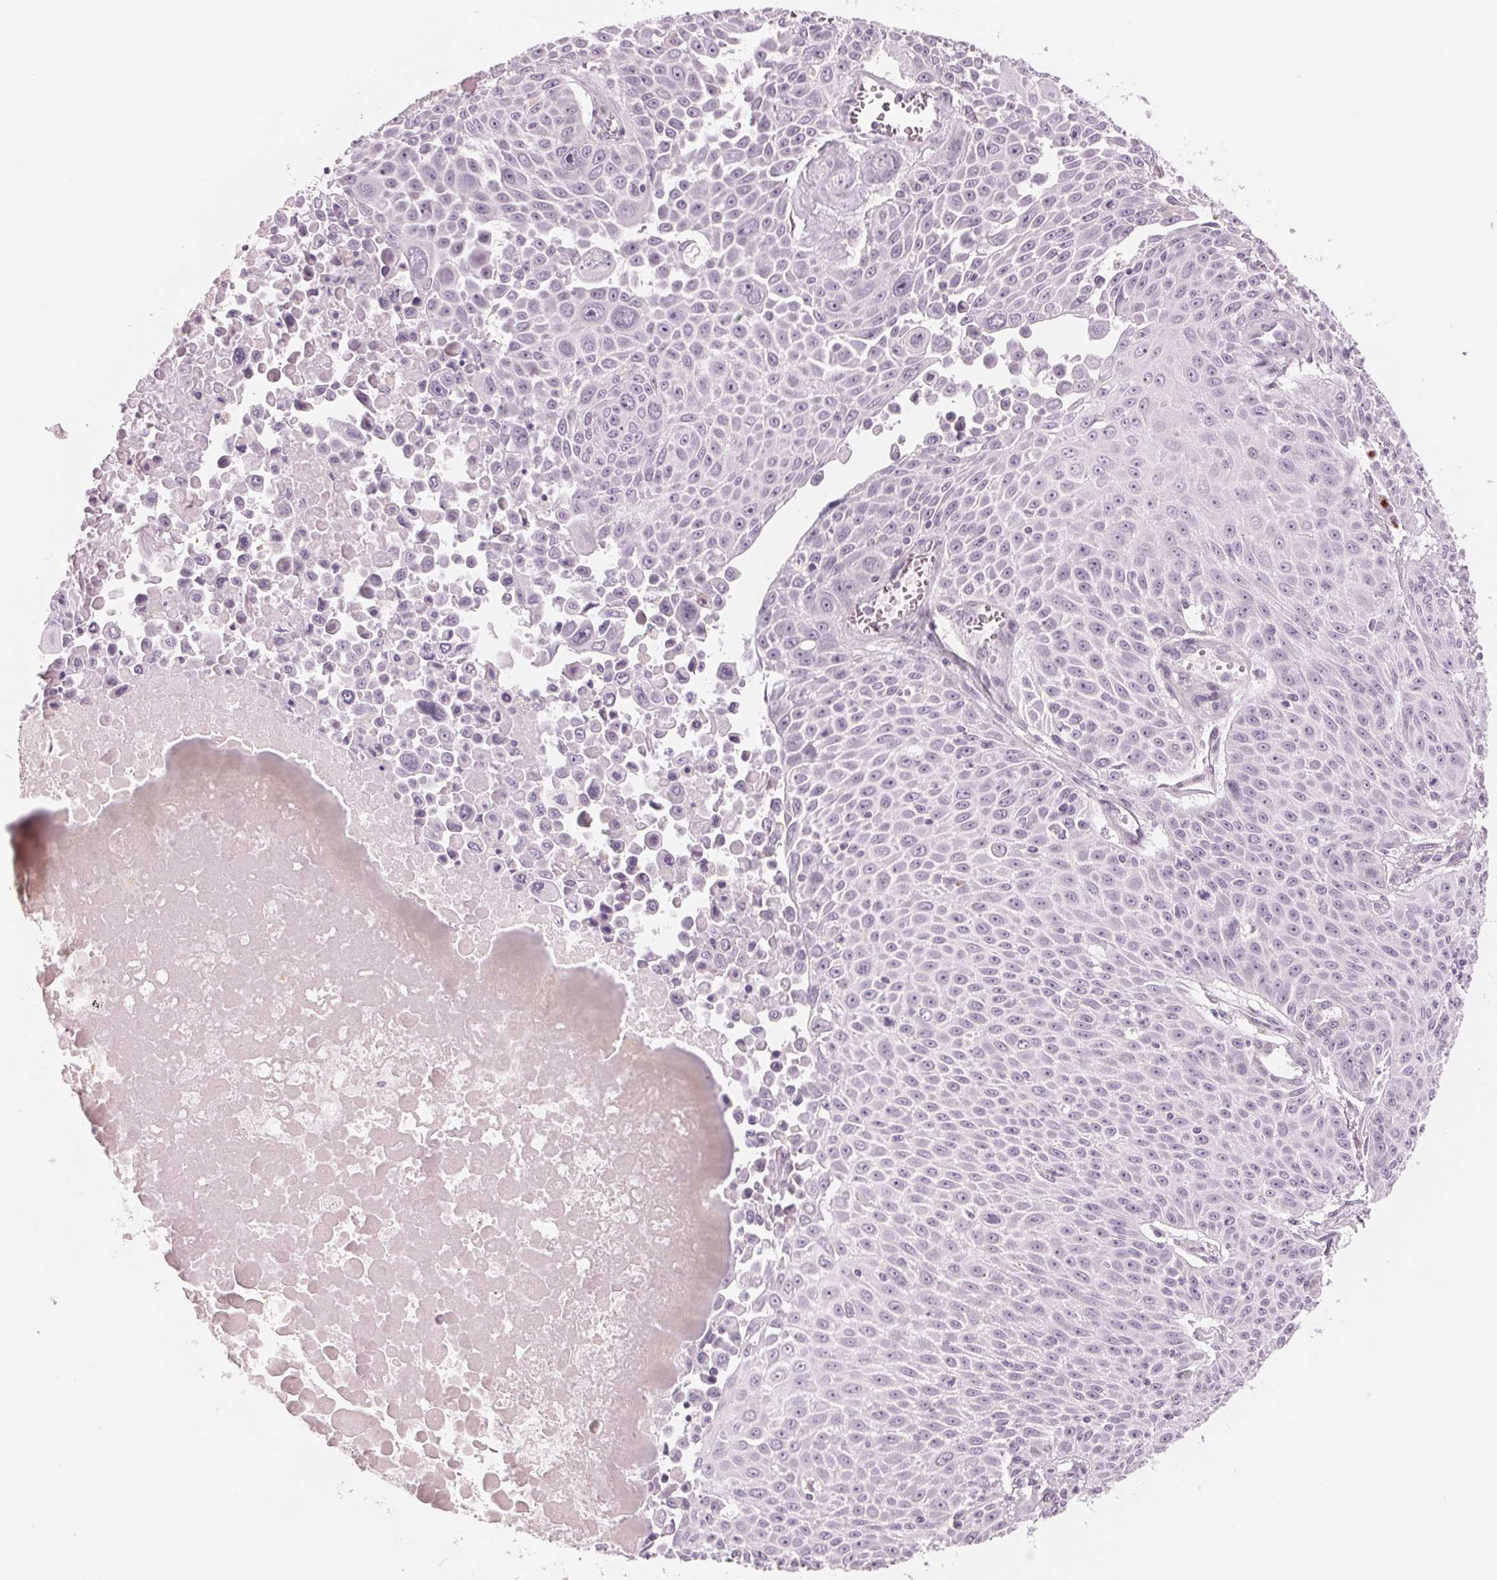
{"staining": {"intensity": "negative", "quantity": "none", "location": "none"}, "tissue": "lung cancer", "cell_type": "Tumor cells", "image_type": "cancer", "snomed": [{"axis": "morphology", "description": "Squamous cell carcinoma, NOS"}, {"axis": "morphology", "description": "Squamous cell carcinoma, metastatic, NOS"}, {"axis": "topography", "description": "Lymph node"}, {"axis": "topography", "description": "Lung"}], "caption": "High power microscopy histopathology image of an immunohistochemistry (IHC) histopathology image of metastatic squamous cell carcinoma (lung), revealing no significant expression in tumor cells.", "gene": "IL9R", "patient": {"sex": "female", "age": 62}}